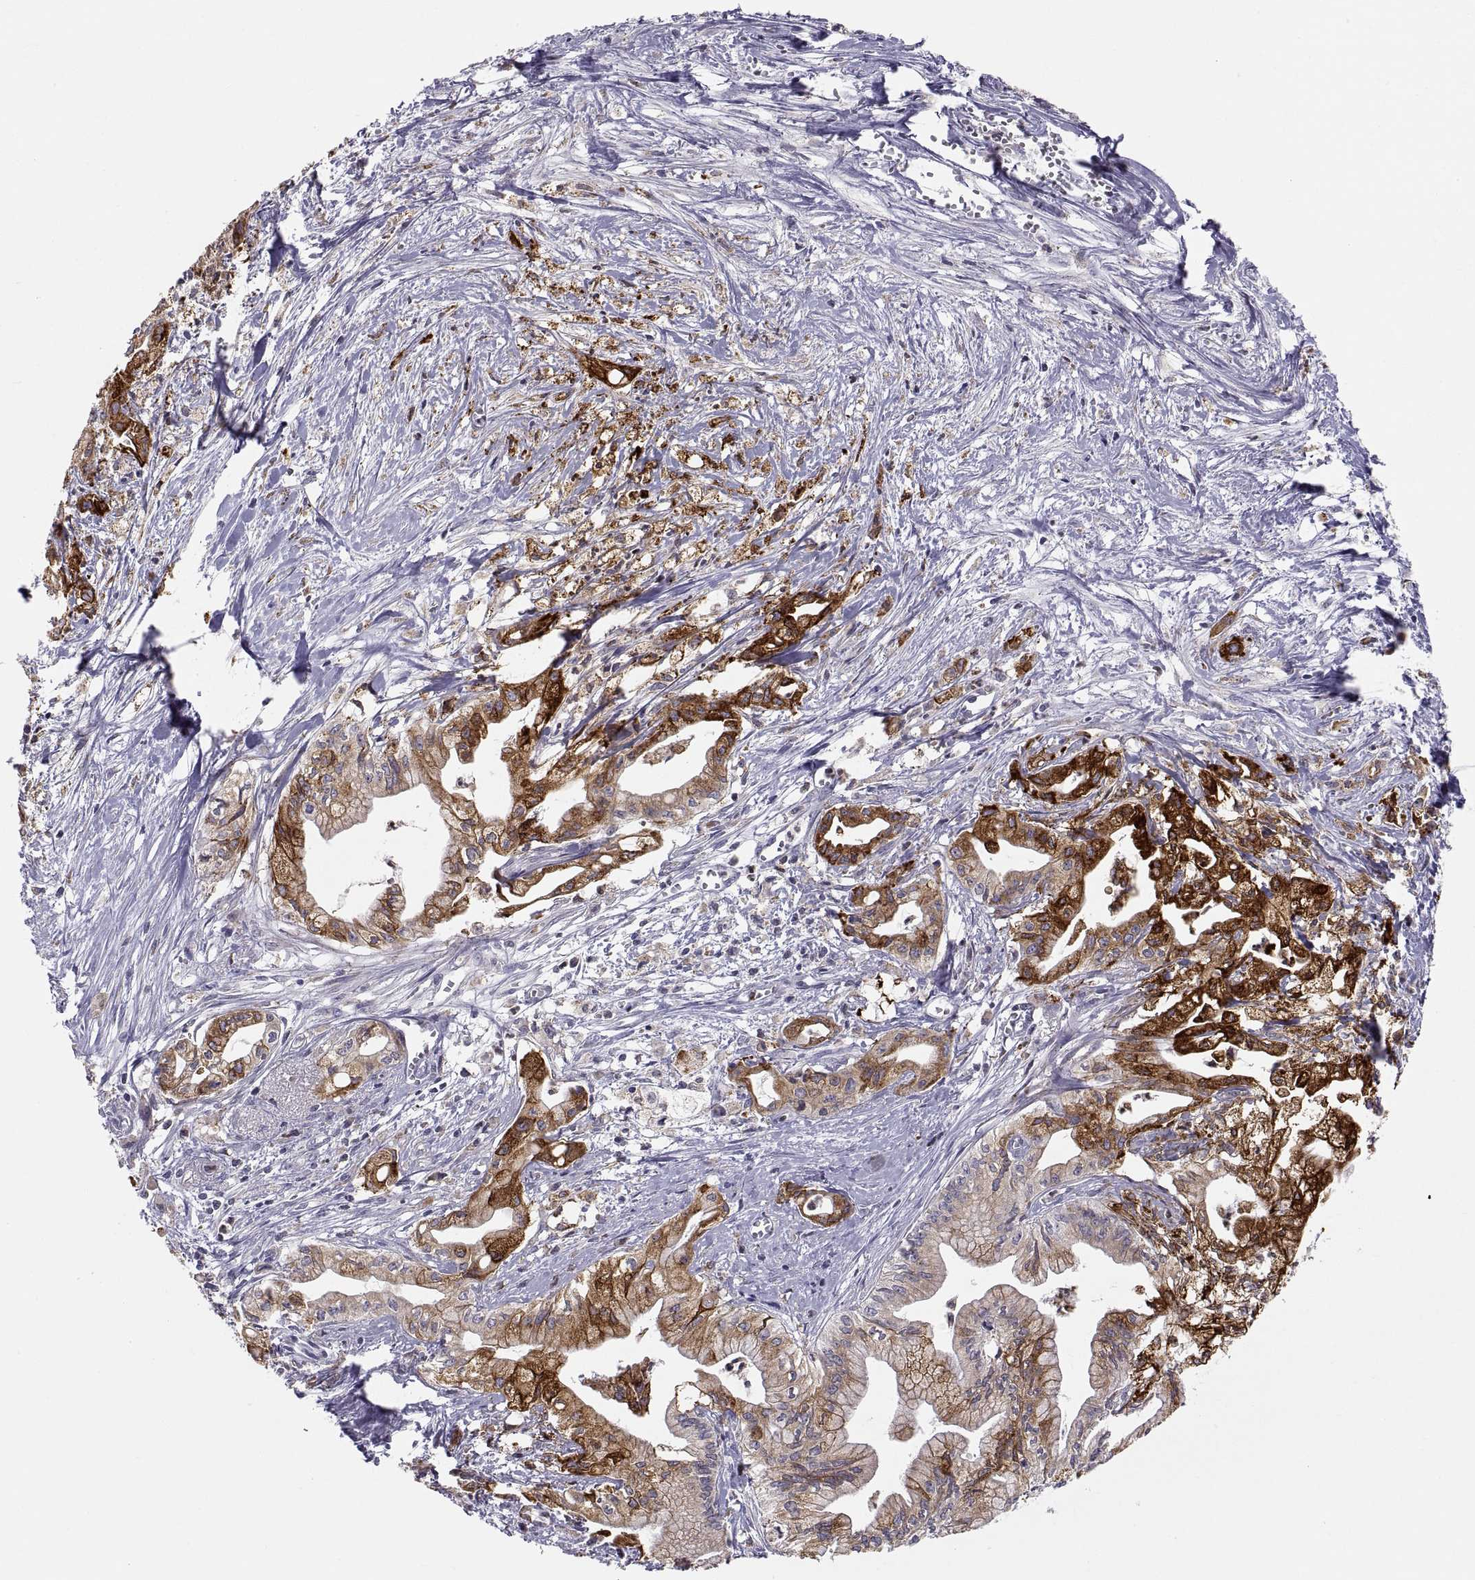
{"staining": {"intensity": "strong", "quantity": ">75%", "location": "cytoplasmic/membranous"}, "tissue": "pancreatic cancer", "cell_type": "Tumor cells", "image_type": "cancer", "snomed": [{"axis": "morphology", "description": "Adenocarcinoma, NOS"}, {"axis": "topography", "description": "Pancreas"}], "caption": "Immunohistochemistry (IHC) histopathology image of human adenocarcinoma (pancreatic) stained for a protein (brown), which exhibits high levels of strong cytoplasmic/membranous staining in approximately >75% of tumor cells.", "gene": "ERO1A", "patient": {"sex": "male", "age": 71}}